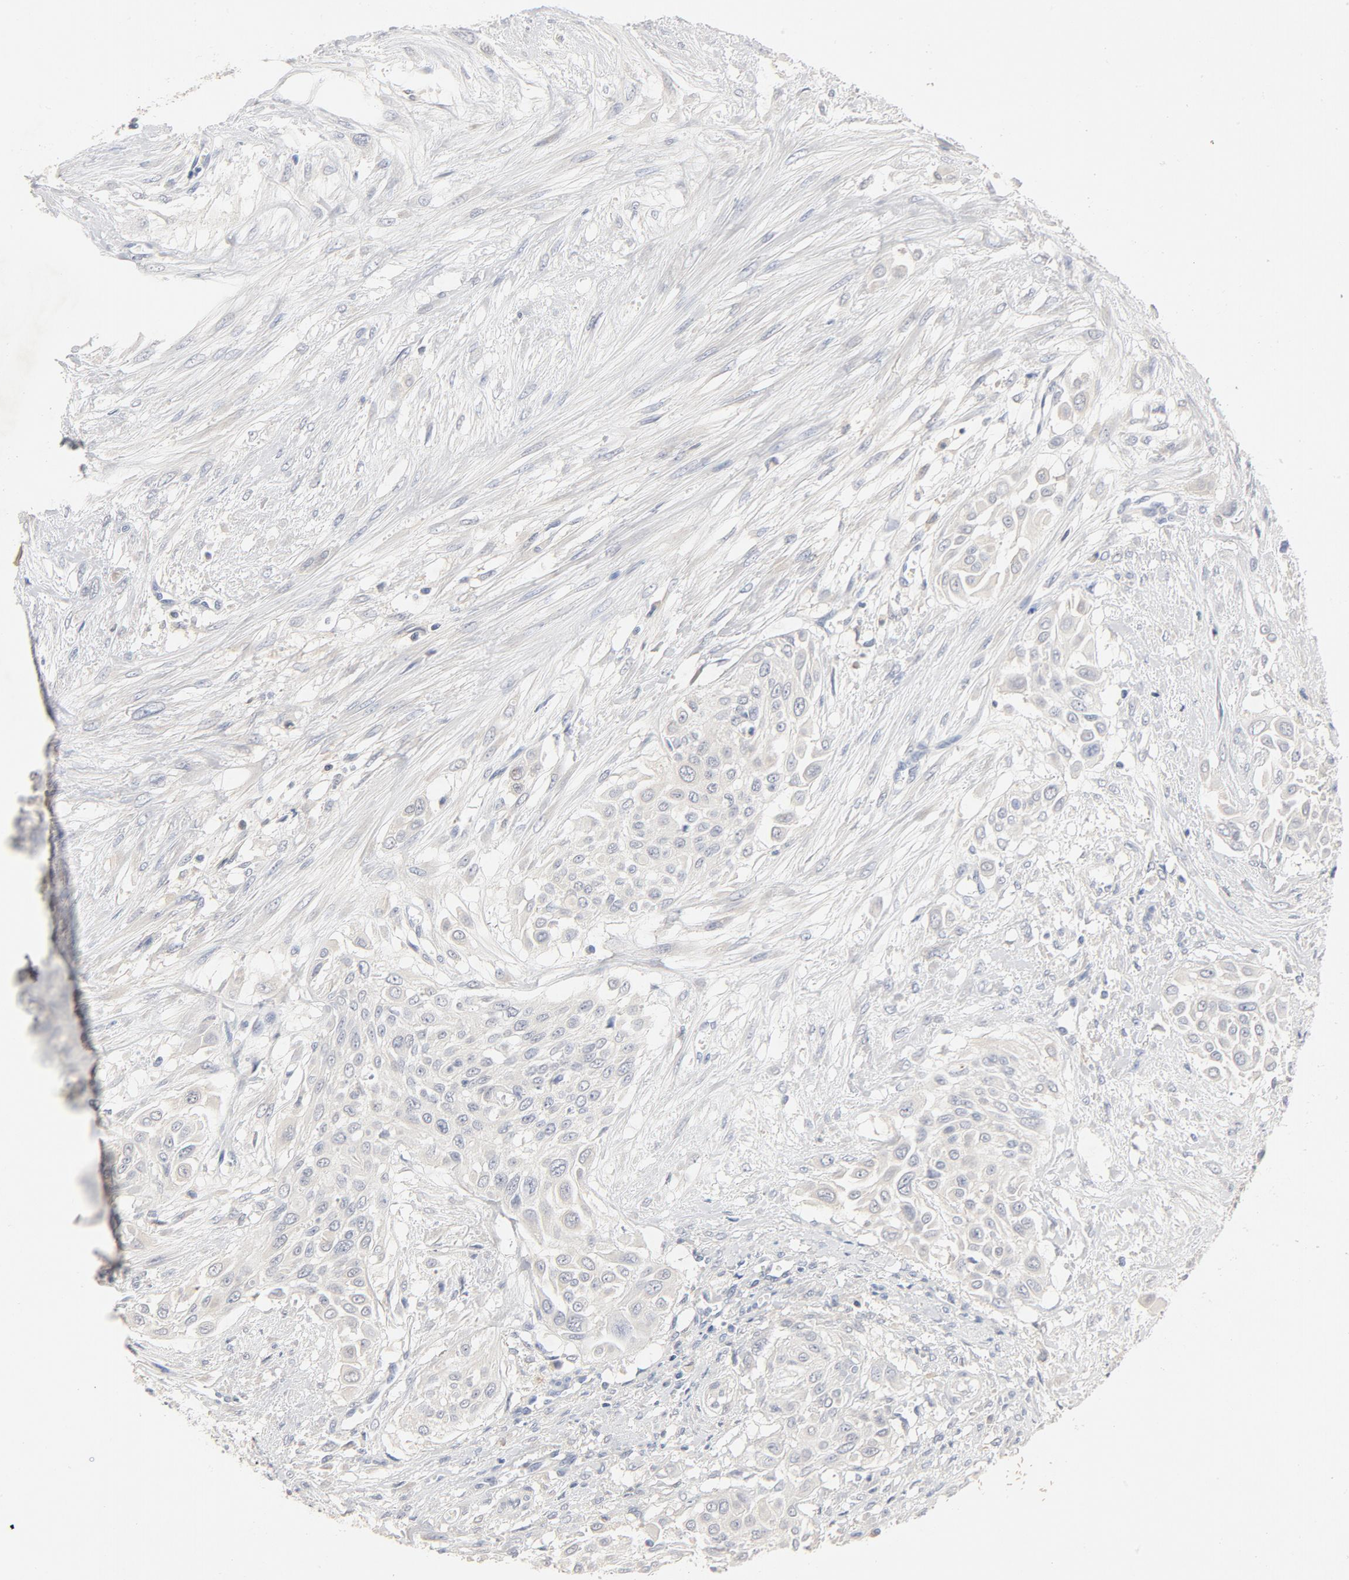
{"staining": {"intensity": "negative", "quantity": "none", "location": "none"}, "tissue": "urothelial cancer", "cell_type": "Tumor cells", "image_type": "cancer", "snomed": [{"axis": "morphology", "description": "Urothelial carcinoma, High grade"}, {"axis": "topography", "description": "Urinary bladder"}], "caption": "A high-resolution photomicrograph shows immunohistochemistry (IHC) staining of high-grade urothelial carcinoma, which displays no significant staining in tumor cells.", "gene": "STAT1", "patient": {"sex": "male", "age": 57}}